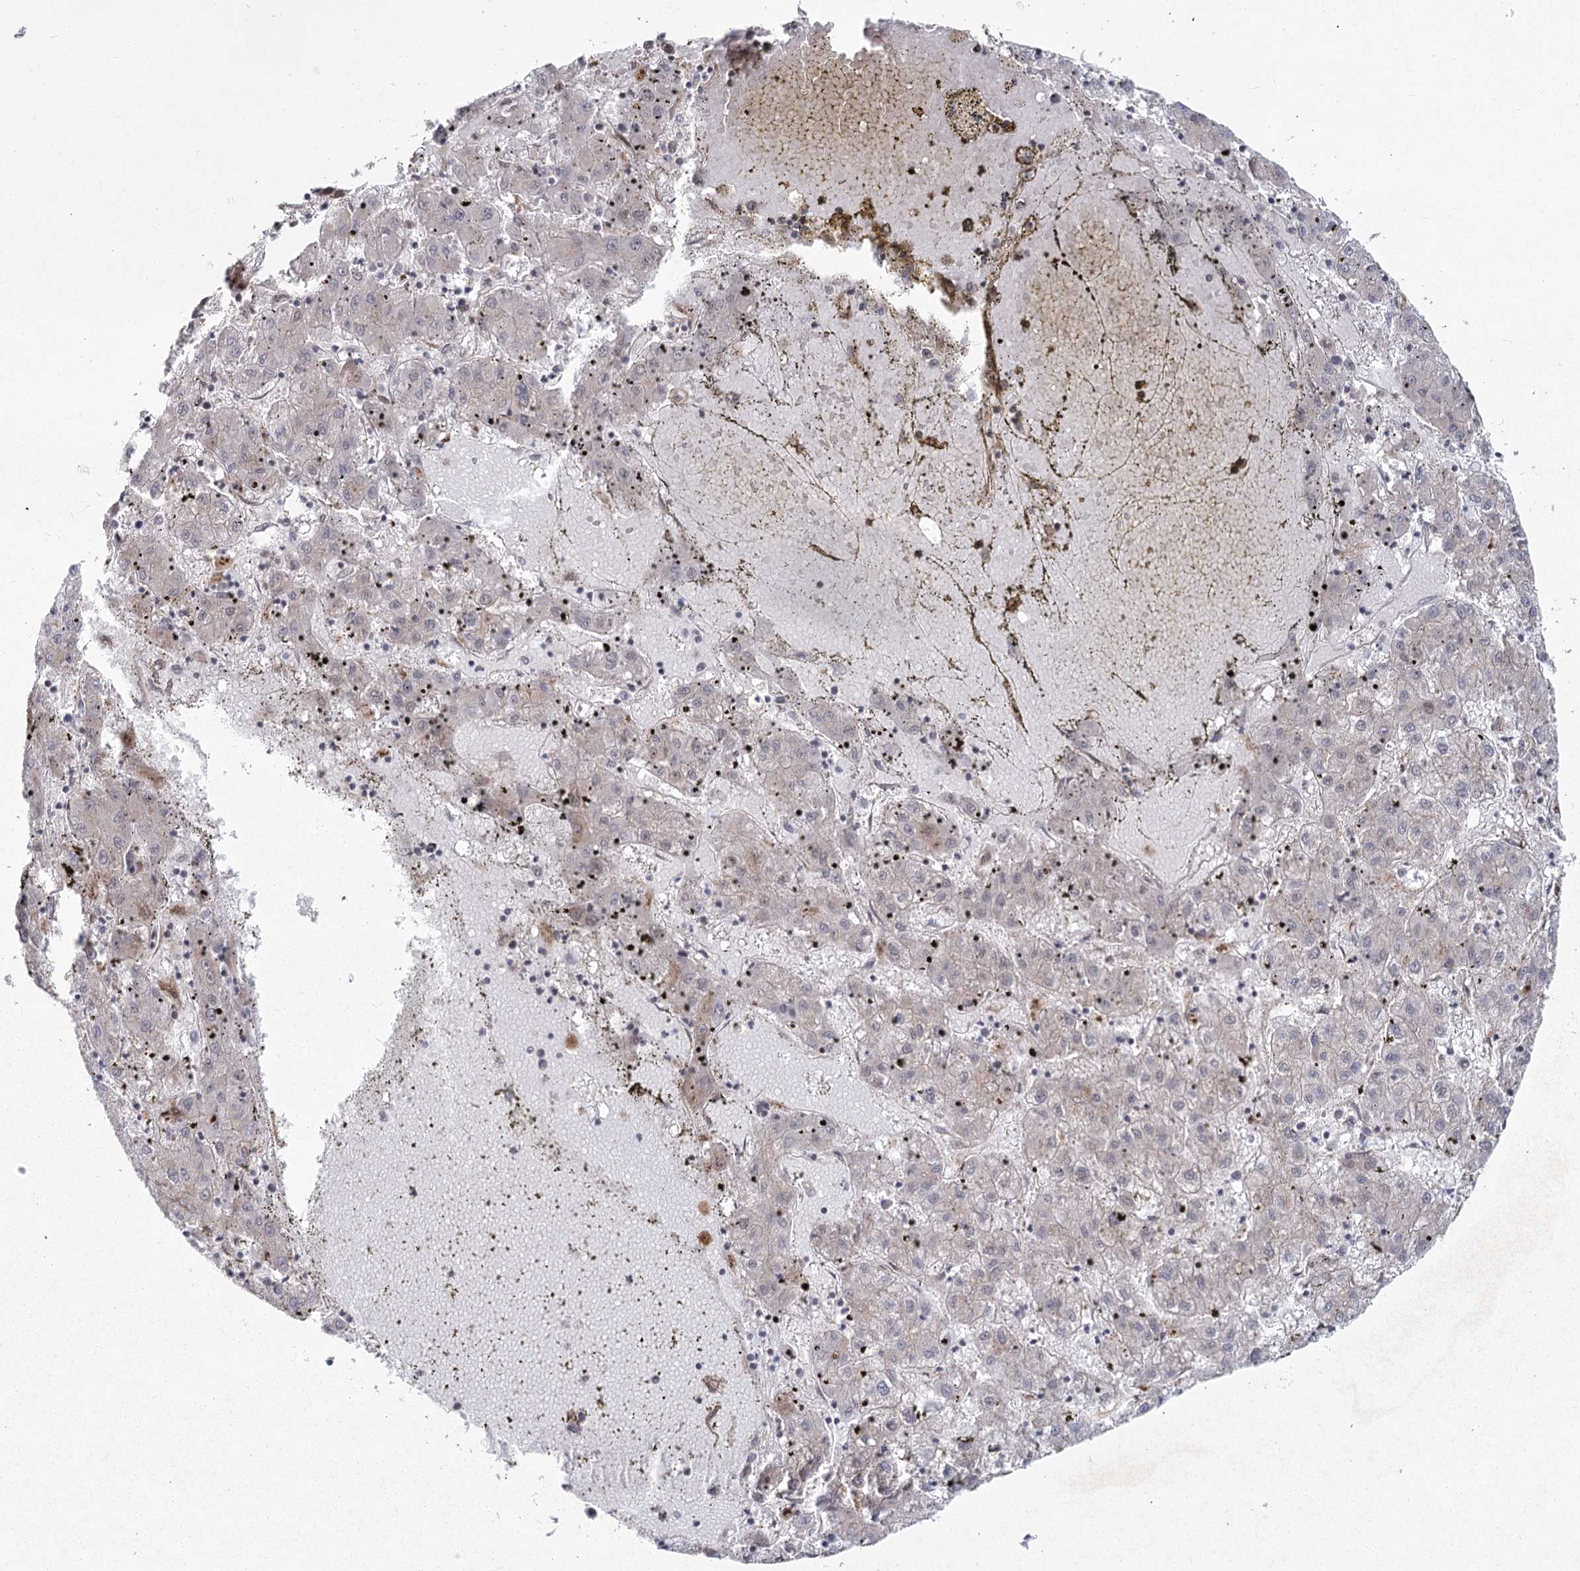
{"staining": {"intensity": "weak", "quantity": "25%-75%", "location": "cytoplasmic/membranous"}, "tissue": "liver cancer", "cell_type": "Tumor cells", "image_type": "cancer", "snomed": [{"axis": "morphology", "description": "Carcinoma, Hepatocellular, NOS"}, {"axis": "topography", "description": "Liver"}], "caption": "Brown immunohistochemical staining in liver hepatocellular carcinoma shows weak cytoplasmic/membranous staining in about 25%-75% of tumor cells.", "gene": "AP2M1", "patient": {"sex": "male", "age": 72}}